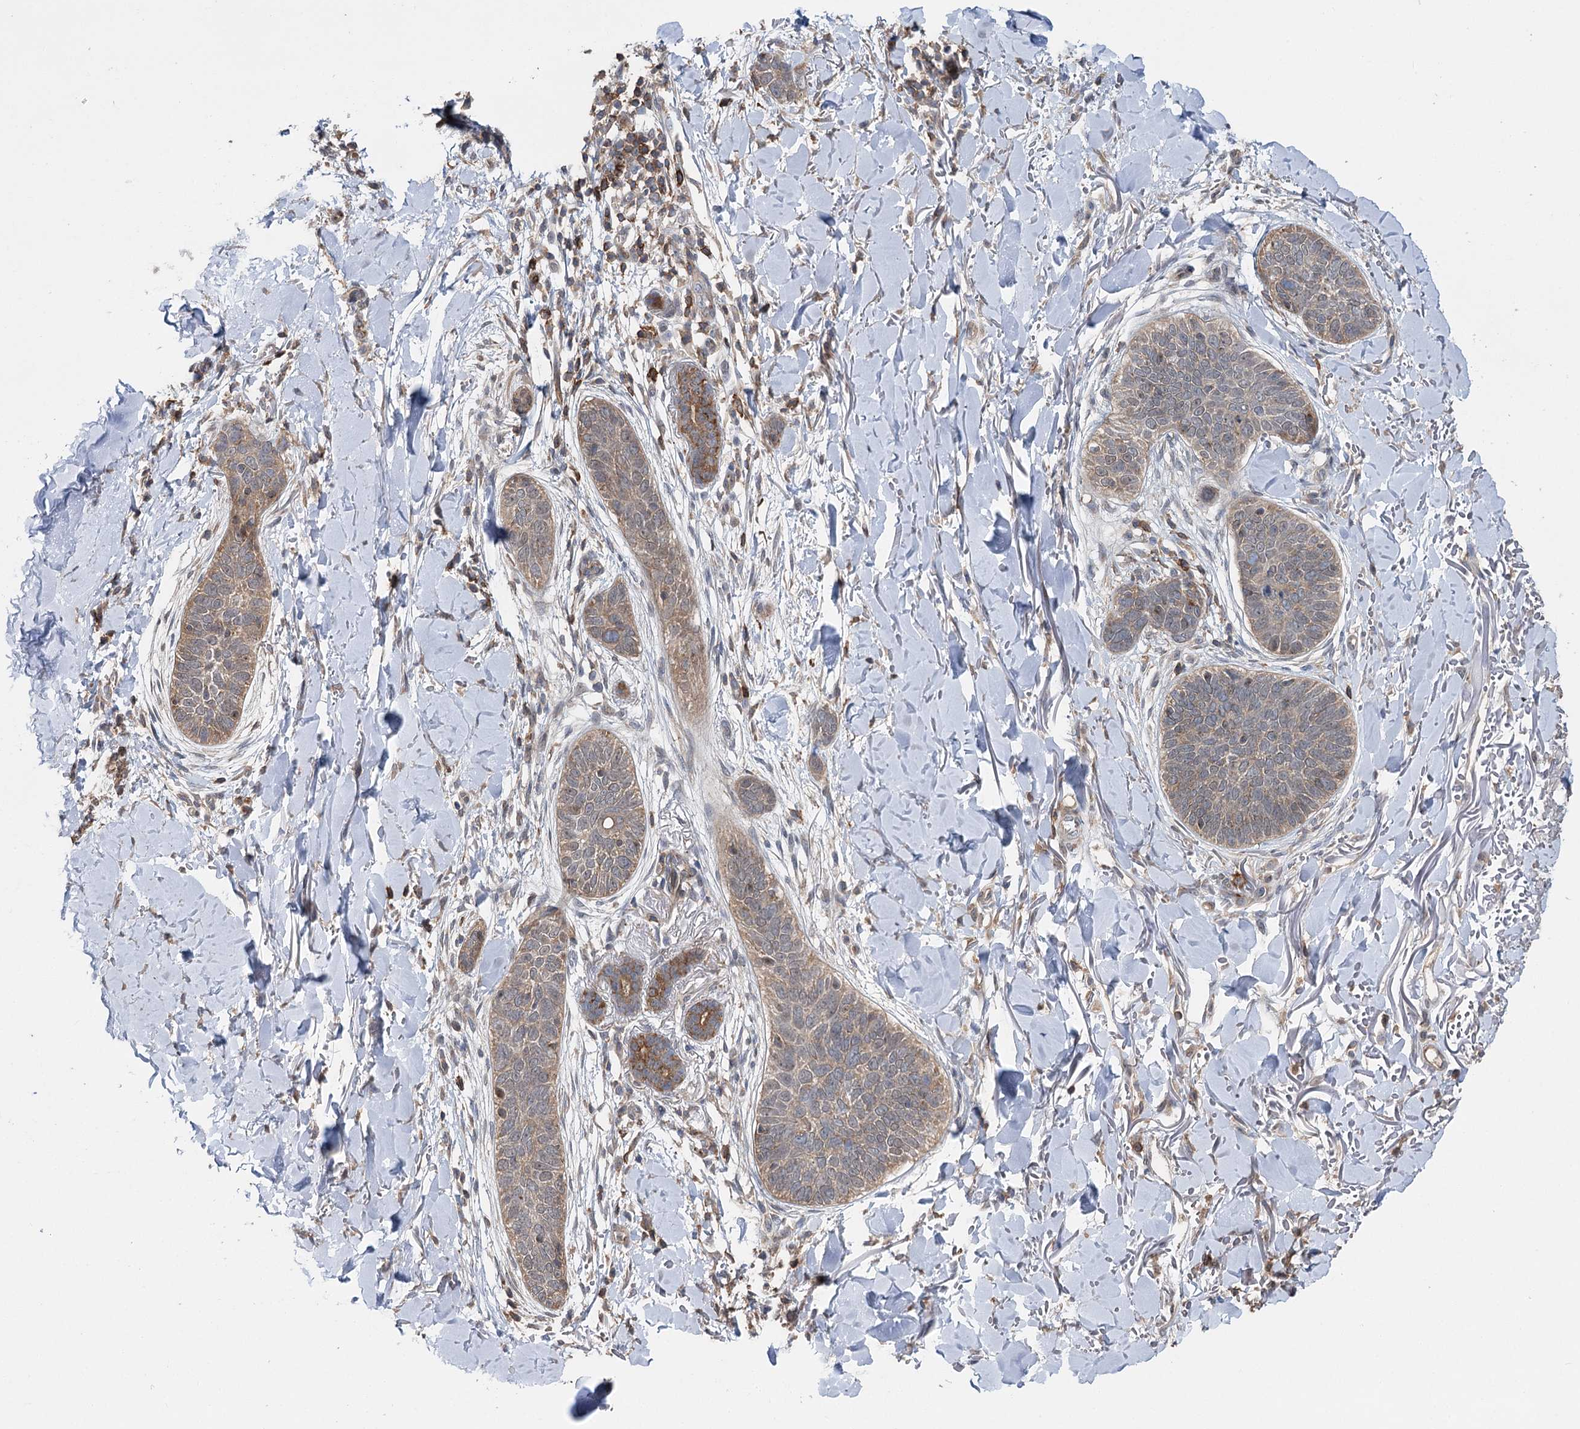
{"staining": {"intensity": "weak", "quantity": "25%-75%", "location": "cytoplasmic/membranous"}, "tissue": "skin cancer", "cell_type": "Tumor cells", "image_type": "cancer", "snomed": [{"axis": "morphology", "description": "Basal cell carcinoma"}, {"axis": "topography", "description": "Skin"}], "caption": "Immunohistochemistry (IHC) staining of skin cancer (basal cell carcinoma), which exhibits low levels of weak cytoplasmic/membranous positivity in approximately 25%-75% of tumor cells indicating weak cytoplasmic/membranous protein staining. The staining was performed using DAB (3,3'-diaminobenzidine) (brown) for protein detection and nuclei were counterstained in hematoxylin (blue).", "gene": "STX6", "patient": {"sex": "male", "age": 85}}